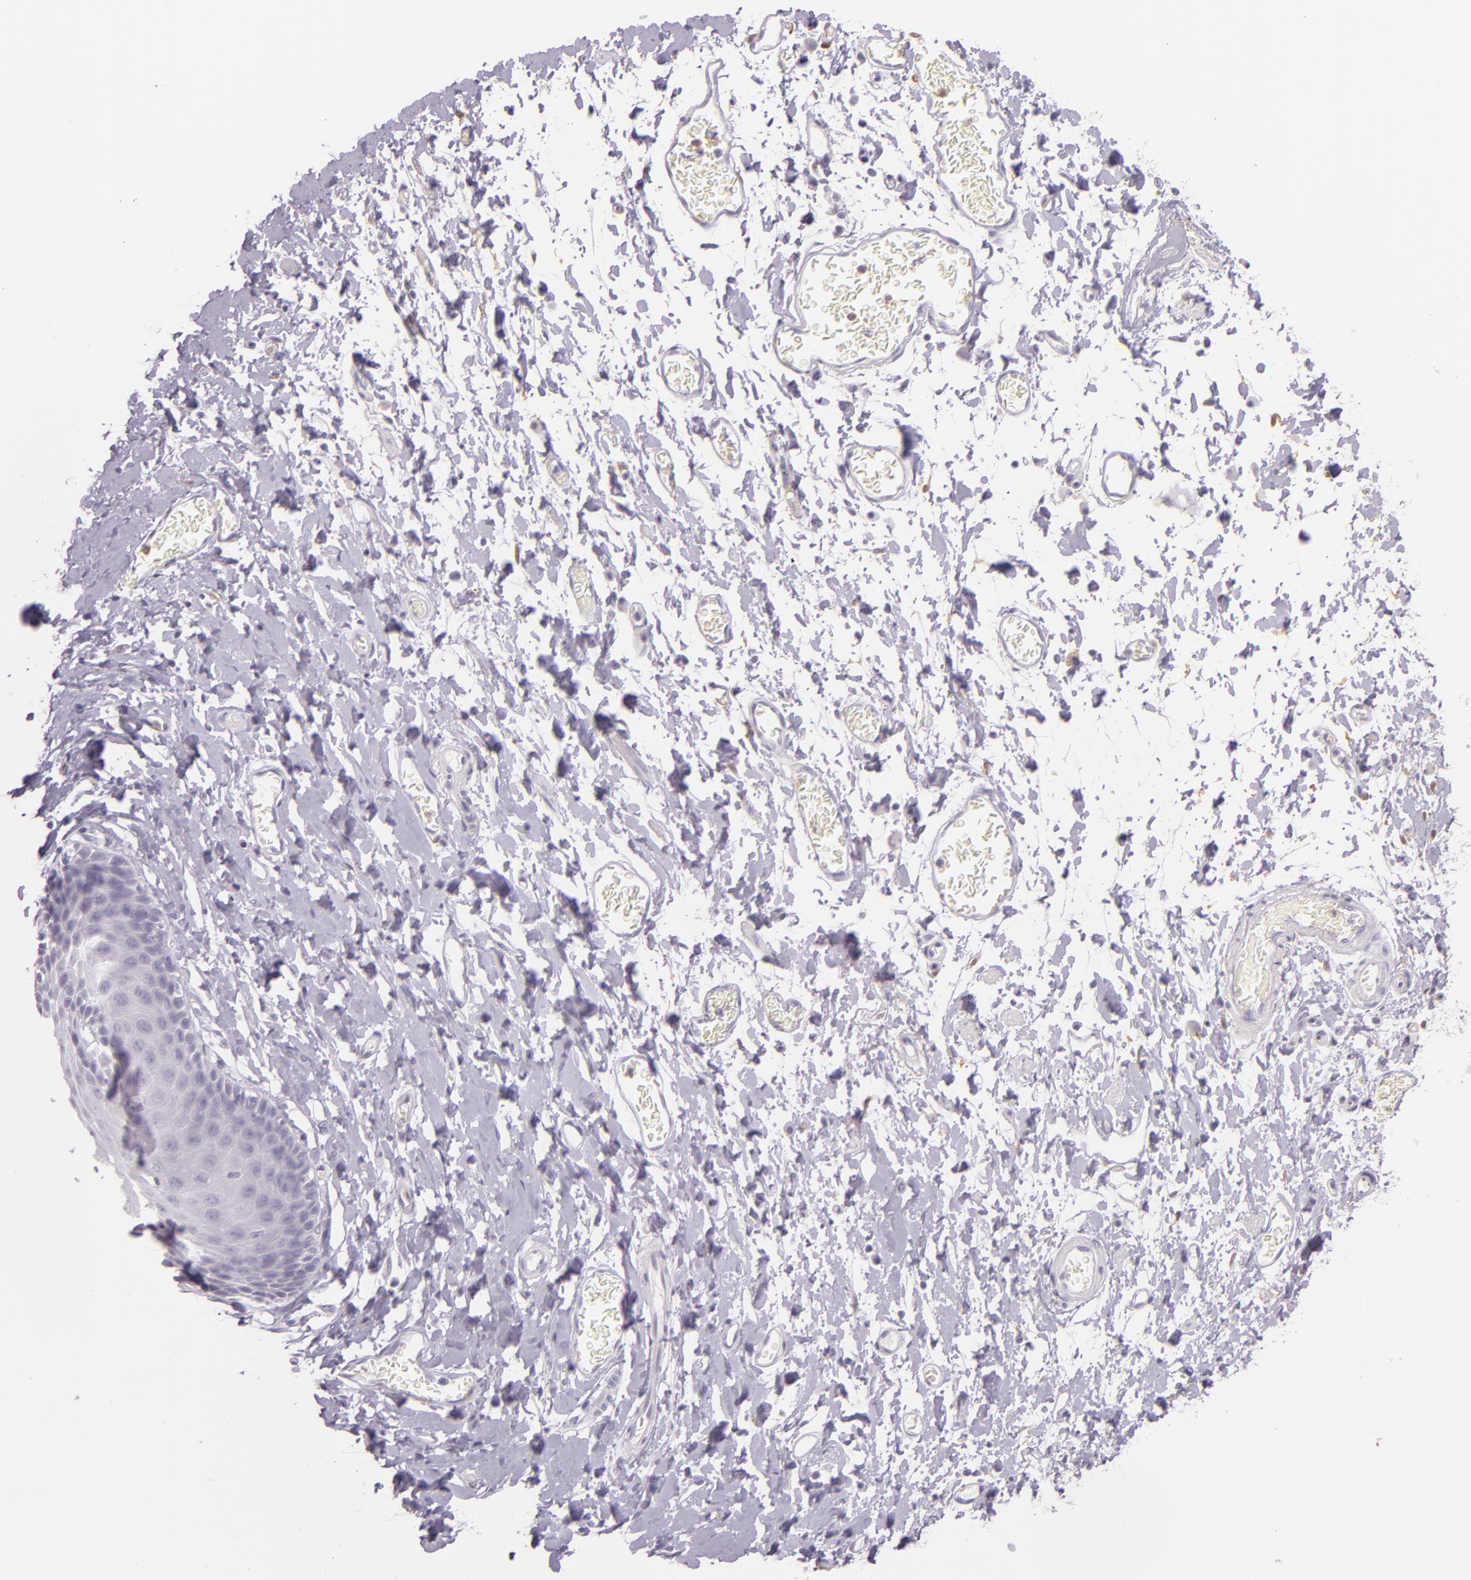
{"staining": {"intensity": "negative", "quantity": "none", "location": "none"}, "tissue": "esophagus", "cell_type": "Squamous epithelial cells", "image_type": "normal", "snomed": [{"axis": "morphology", "description": "Normal tissue, NOS"}, {"axis": "topography", "description": "Esophagus"}], "caption": "IHC histopathology image of normal esophagus stained for a protein (brown), which demonstrates no positivity in squamous epithelial cells.", "gene": "CBS", "patient": {"sex": "male", "age": 70}}